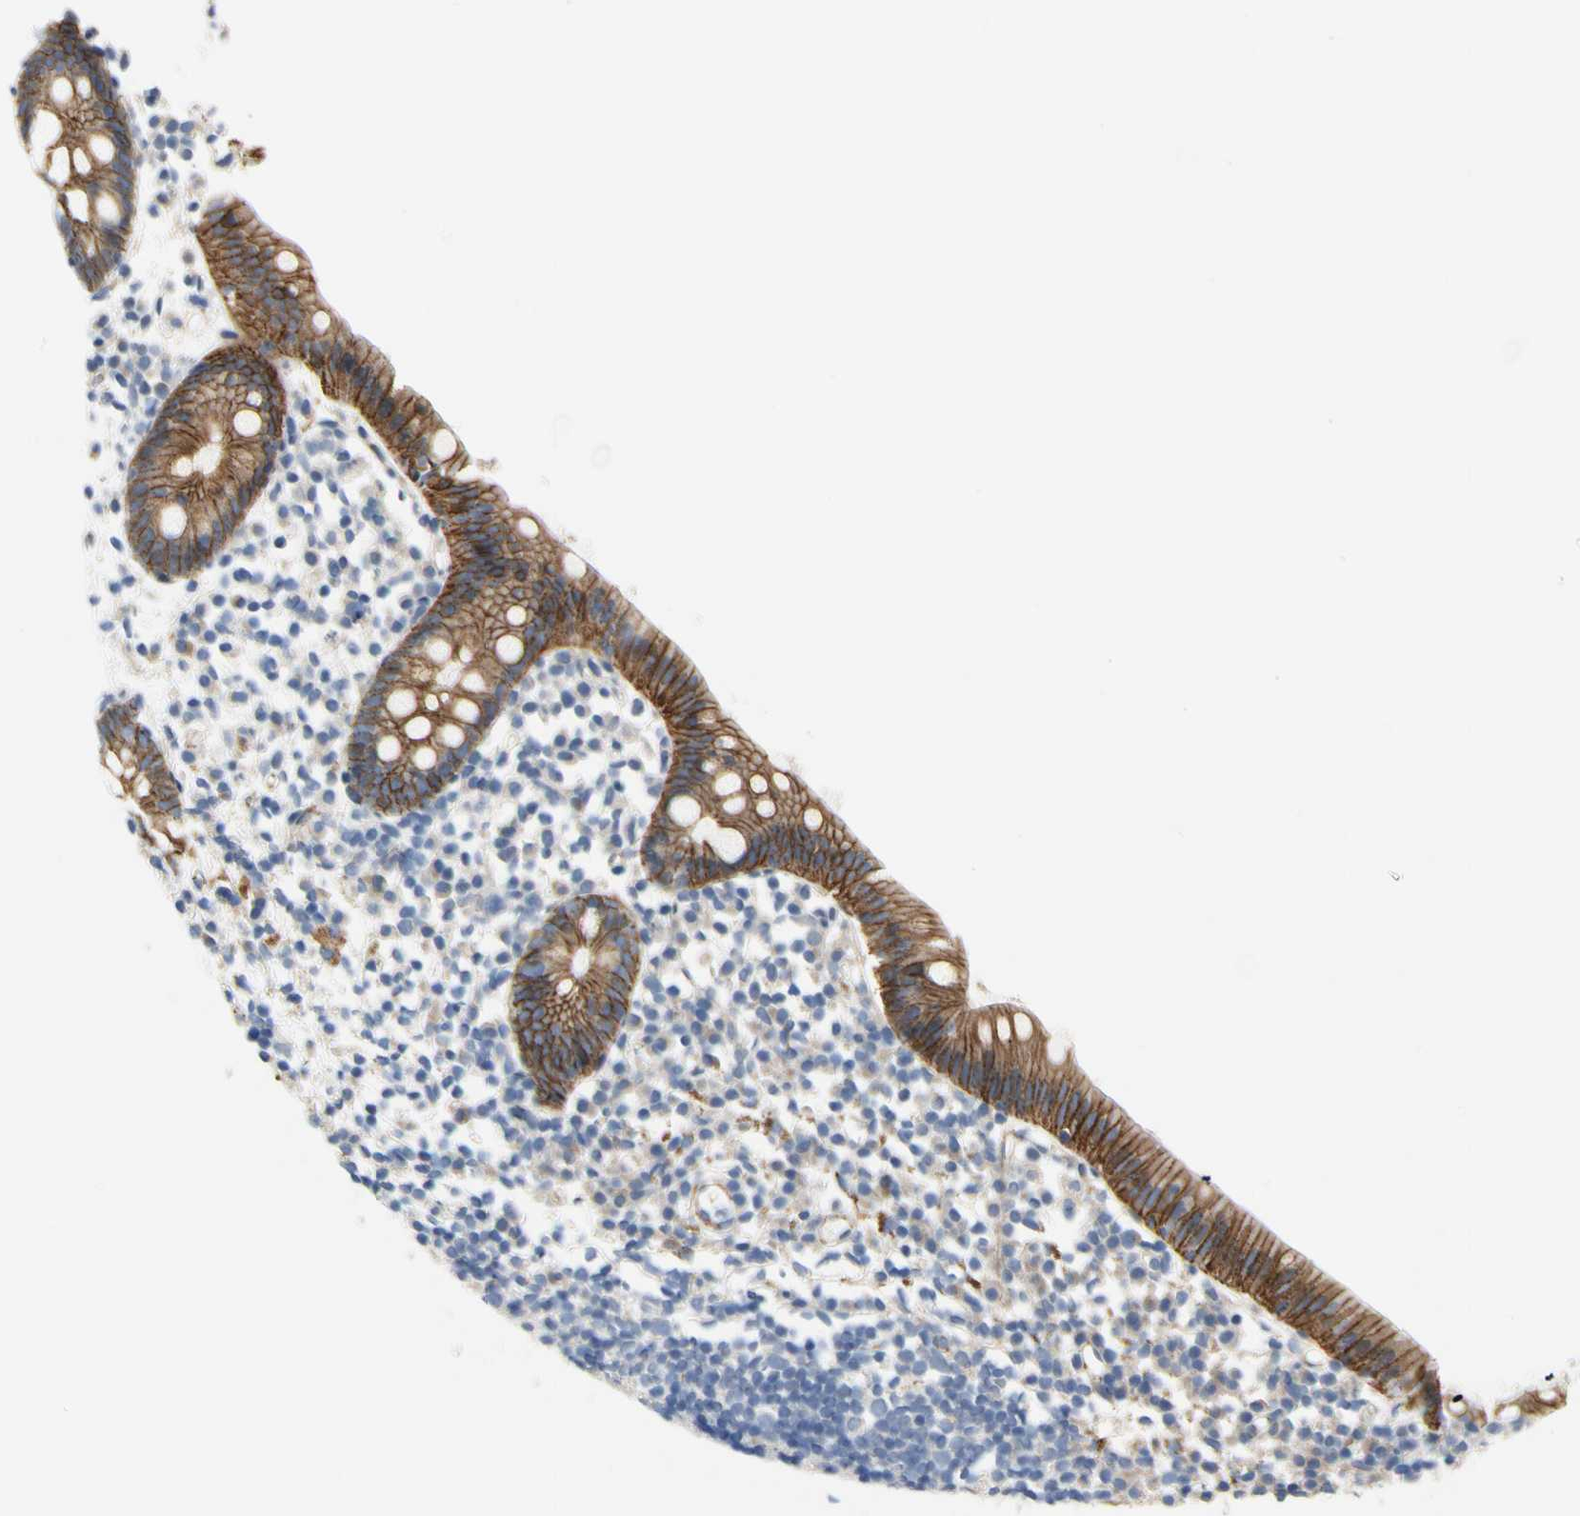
{"staining": {"intensity": "strong", "quantity": ">75%", "location": "cytoplasmic/membranous"}, "tissue": "appendix", "cell_type": "Glandular cells", "image_type": "normal", "snomed": [{"axis": "morphology", "description": "Normal tissue, NOS"}, {"axis": "topography", "description": "Appendix"}], "caption": "Protein staining of unremarkable appendix demonstrates strong cytoplasmic/membranous positivity in approximately >75% of glandular cells. The protein is shown in brown color, while the nuclei are stained blue.", "gene": "LGR6", "patient": {"sex": "female", "age": 20}}